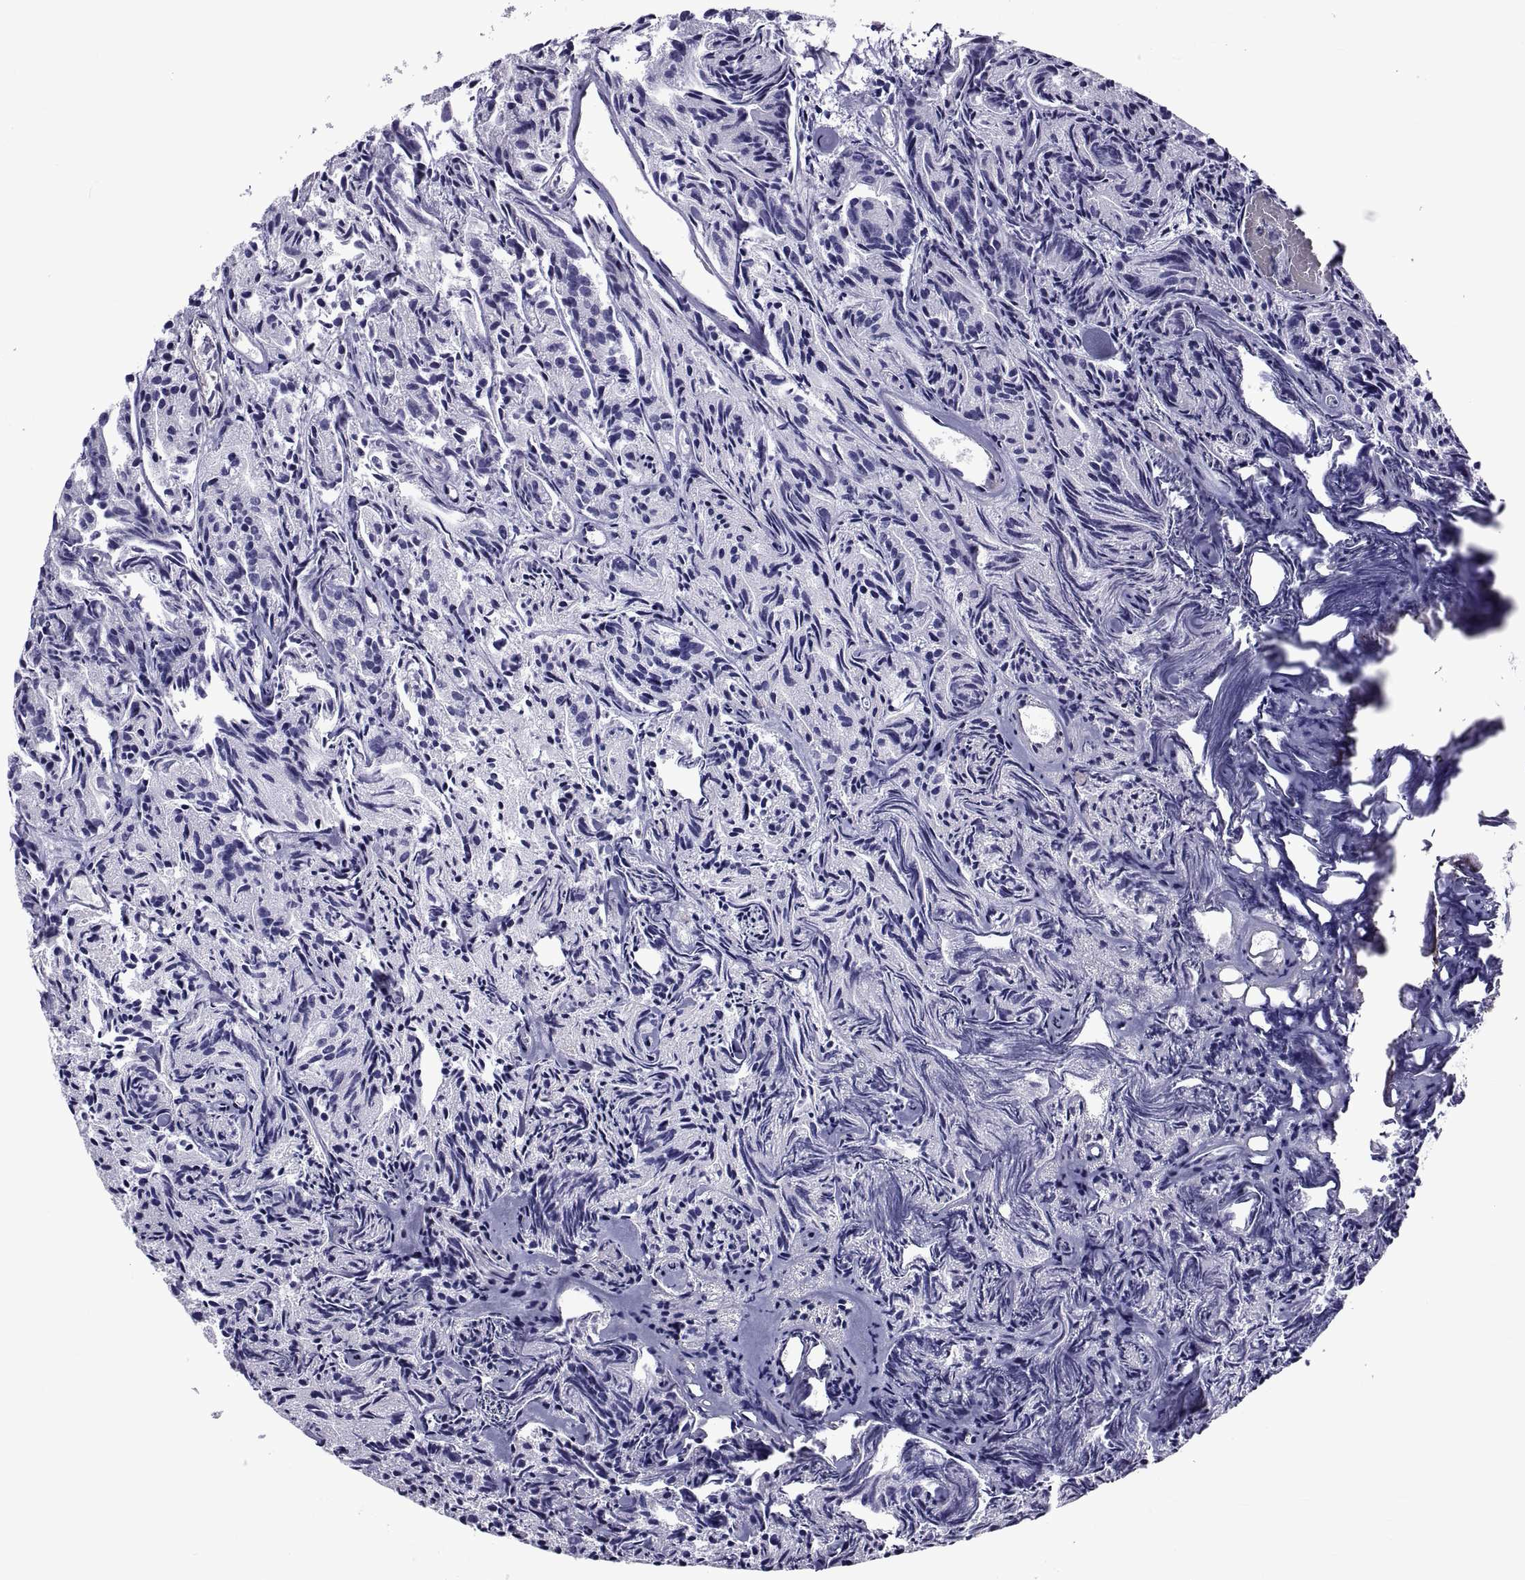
{"staining": {"intensity": "negative", "quantity": "none", "location": "none"}, "tissue": "prostate cancer", "cell_type": "Tumor cells", "image_type": "cancer", "snomed": [{"axis": "morphology", "description": "Adenocarcinoma, Medium grade"}, {"axis": "topography", "description": "Prostate"}], "caption": "IHC histopathology image of neoplastic tissue: human medium-grade adenocarcinoma (prostate) stained with DAB (3,3'-diaminobenzidine) shows no significant protein staining in tumor cells.", "gene": "LCN9", "patient": {"sex": "male", "age": 74}}